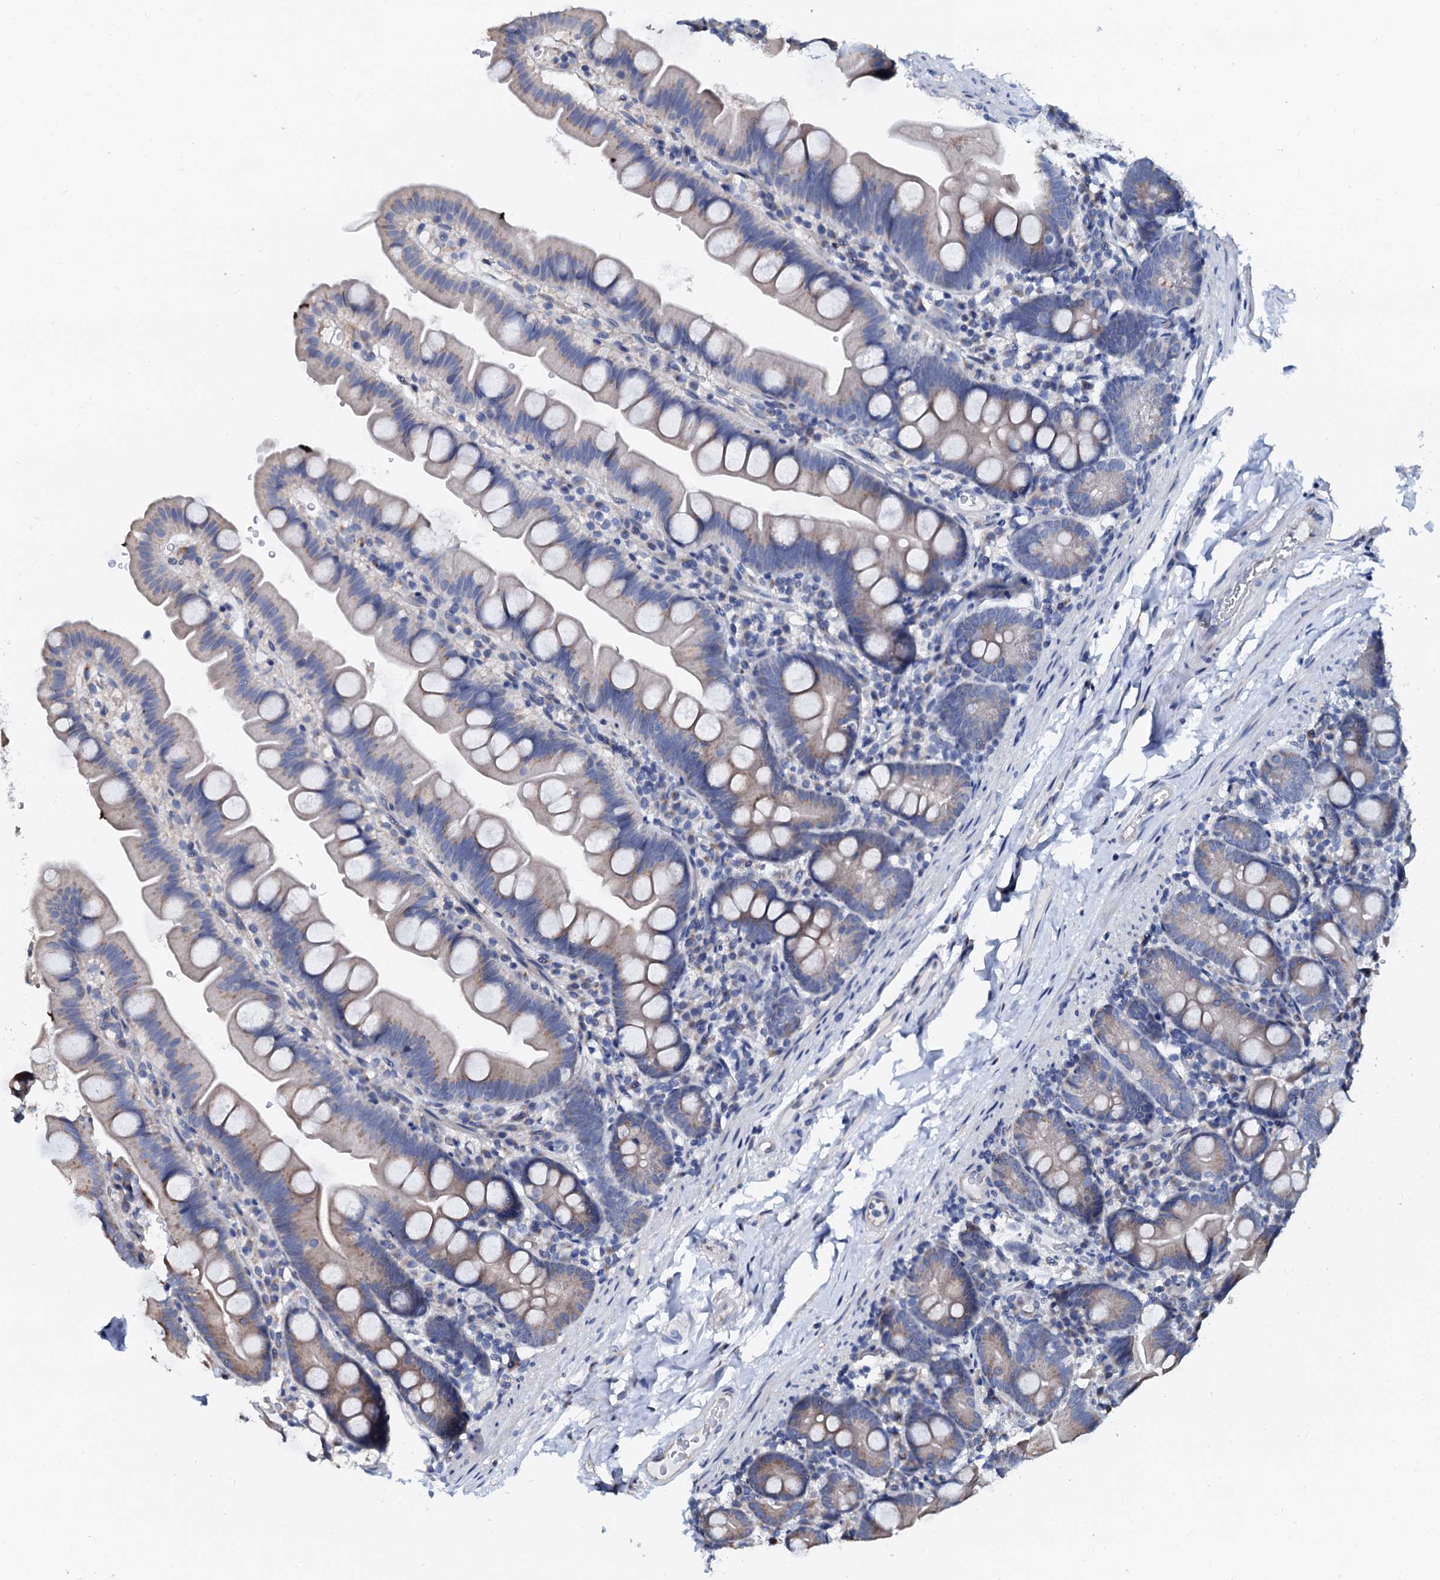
{"staining": {"intensity": "weak", "quantity": "<25%", "location": "cytoplasmic/membranous"}, "tissue": "small intestine", "cell_type": "Glandular cells", "image_type": "normal", "snomed": [{"axis": "morphology", "description": "Normal tissue, NOS"}, {"axis": "topography", "description": "Small intestine"}], "caption": "This is a histopathology image of immunohistochemistry staining of normal small intestine, which shows no expression in glandular cells.", "gene": "AKAP3", "patient": {"sex": "female", "age": 68}}